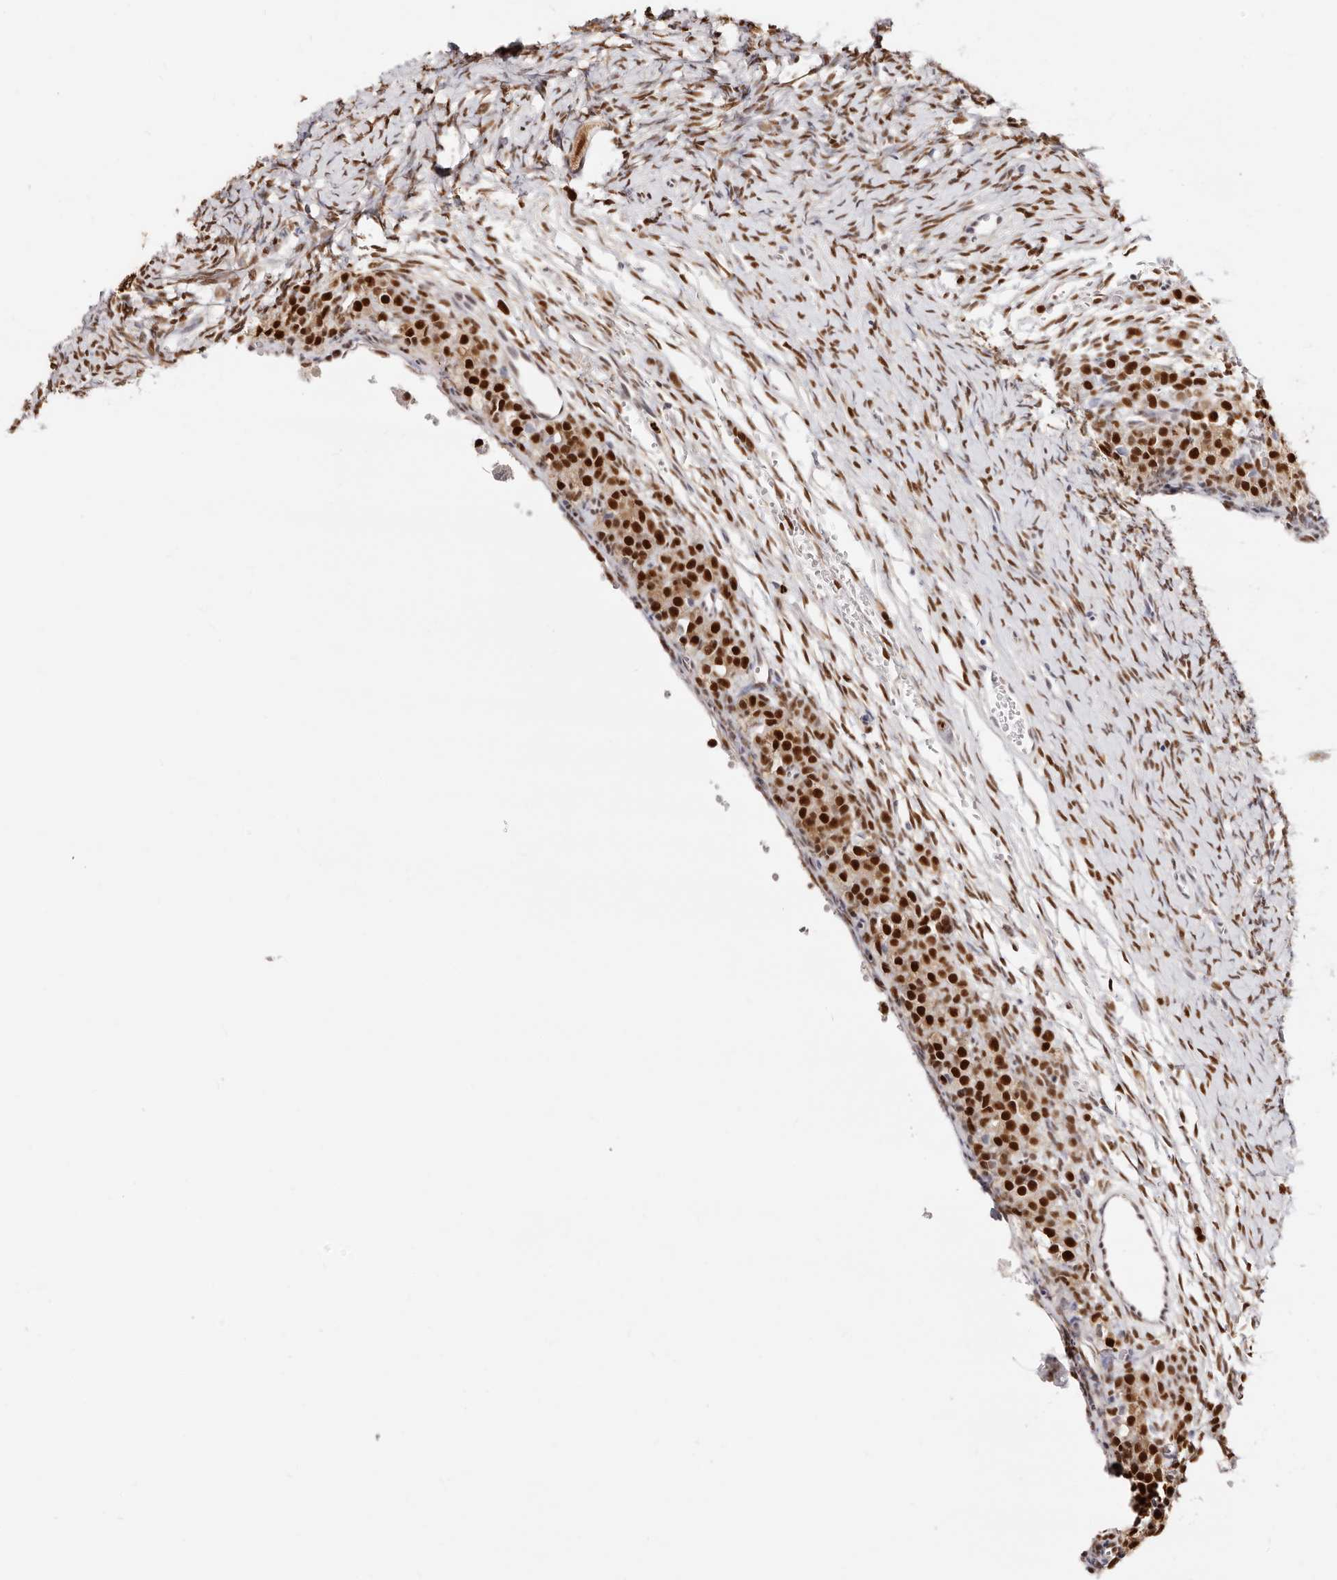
{"staining": {"intensity": "moderate", "quantity": ">75%", "location": "nuclear"}, "tissue": "ovary", "cell_type": "Follicle cells", "image_type": "normal", "snomed": [{"axis": "morphology", "description": "Adenocarcinoma, NOS"}, {"axis": "topography", "description": "Endometrium"}], "caption": "The histopathology image exhibits staining of unremarkable ovary, revealing moderate nuclear protein positivity (brown color) within follicle cells.", "gene": "TKT", "patient": {"sex": "female", "age": 32}}